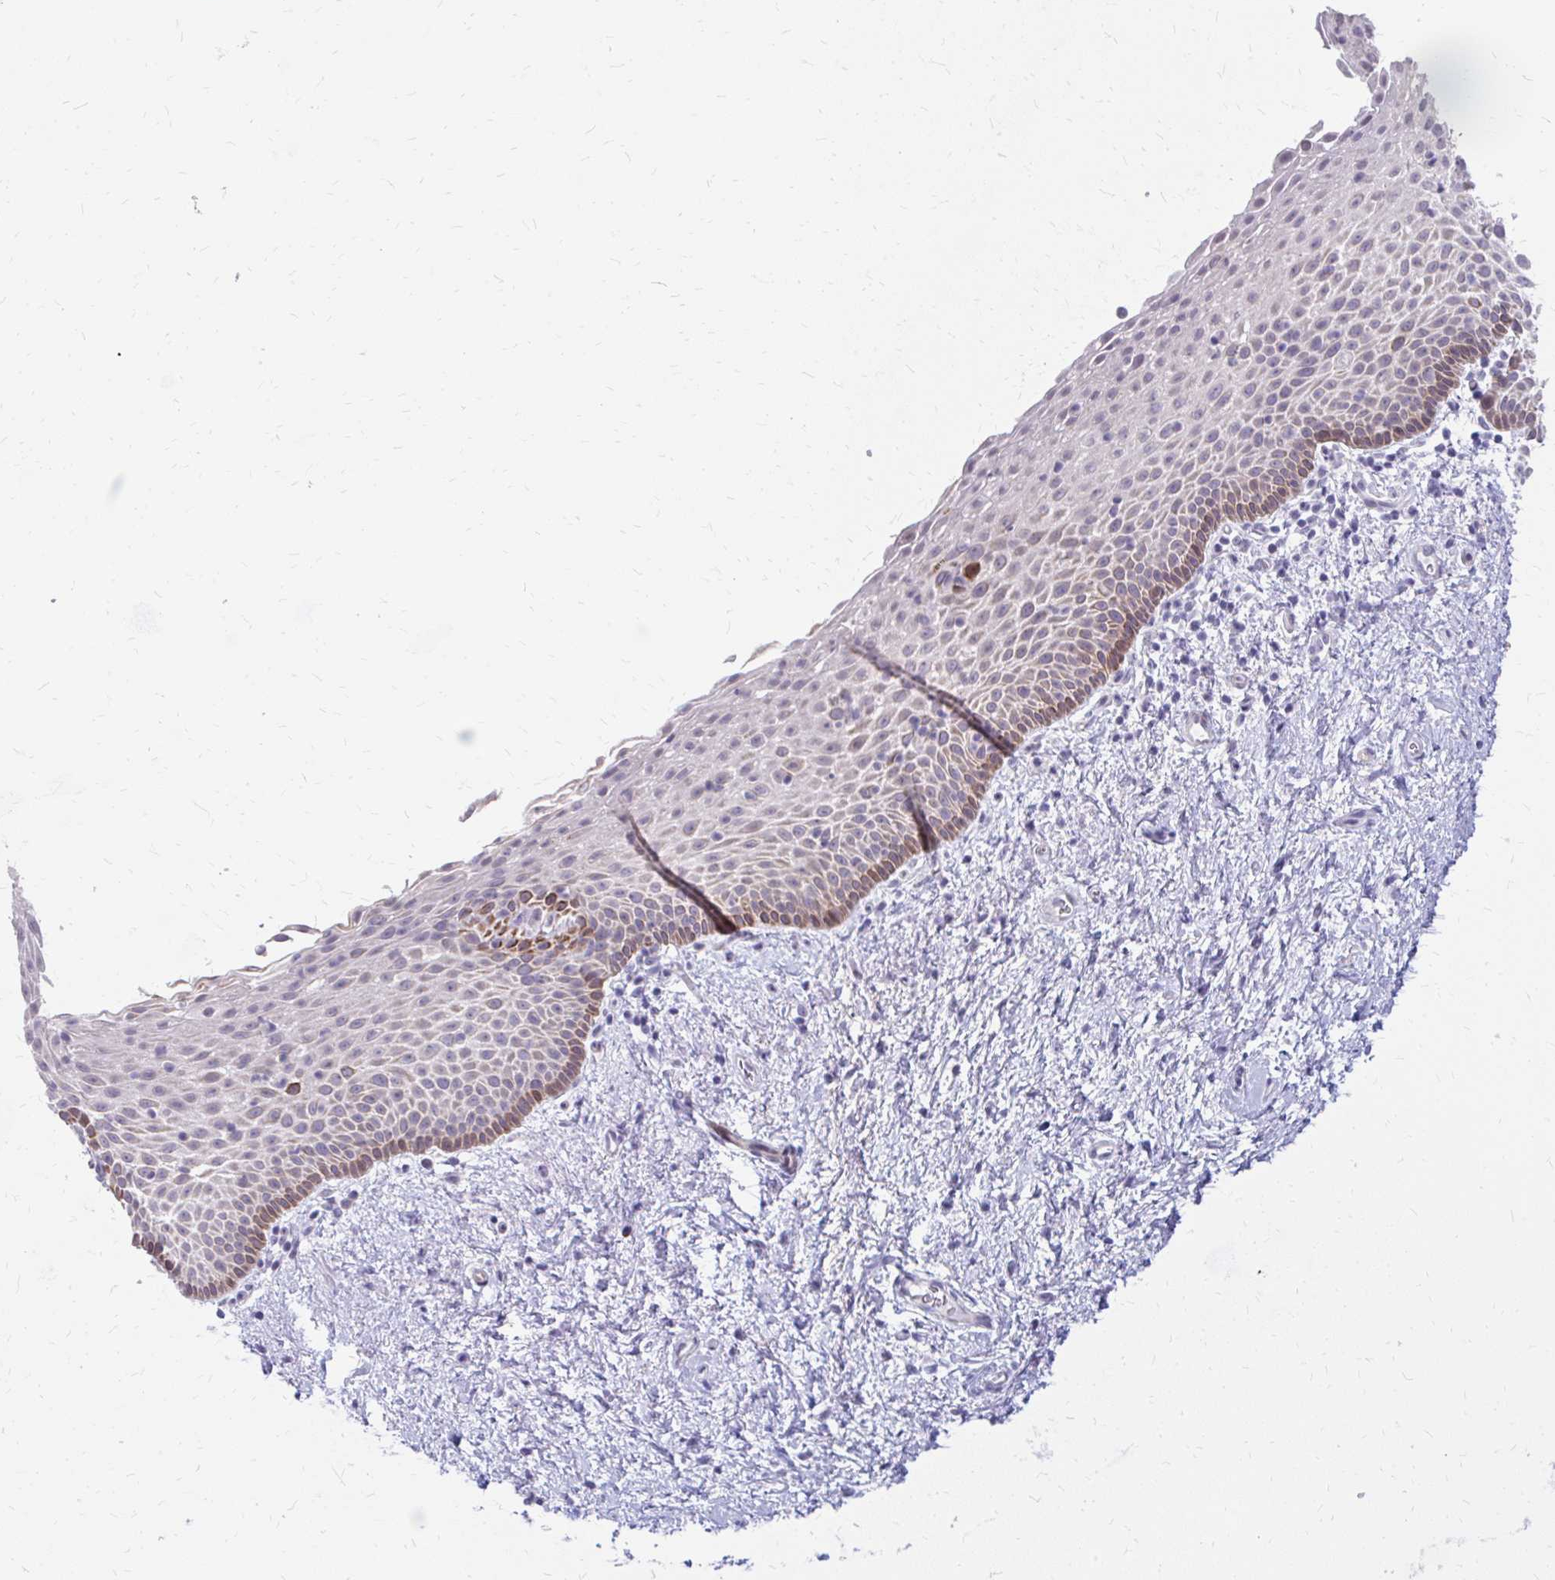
{"staining": {"intensity": "moderate", "quantity": "<25%", "location": "cytoplasmic/membranous,nuclear"}, "tissue": "vagina", "cell_type": "Squamous epithelial cells", "image_type": "normal", "snomed": [{"axis": "morphology", "description": "Normal tissue, NOS"}, {"axis": "topography", "description": "Vagina"}], "caption": "Vagina stained with DAB immunohistochemistry (IHC) demonstrates low levels of moderate cytoplasmic/membranous,nuclear expression in about <25% of squamous epithelial cells.", "gene": "RGS16", "patient": {"sex": "female", "age": 61}}